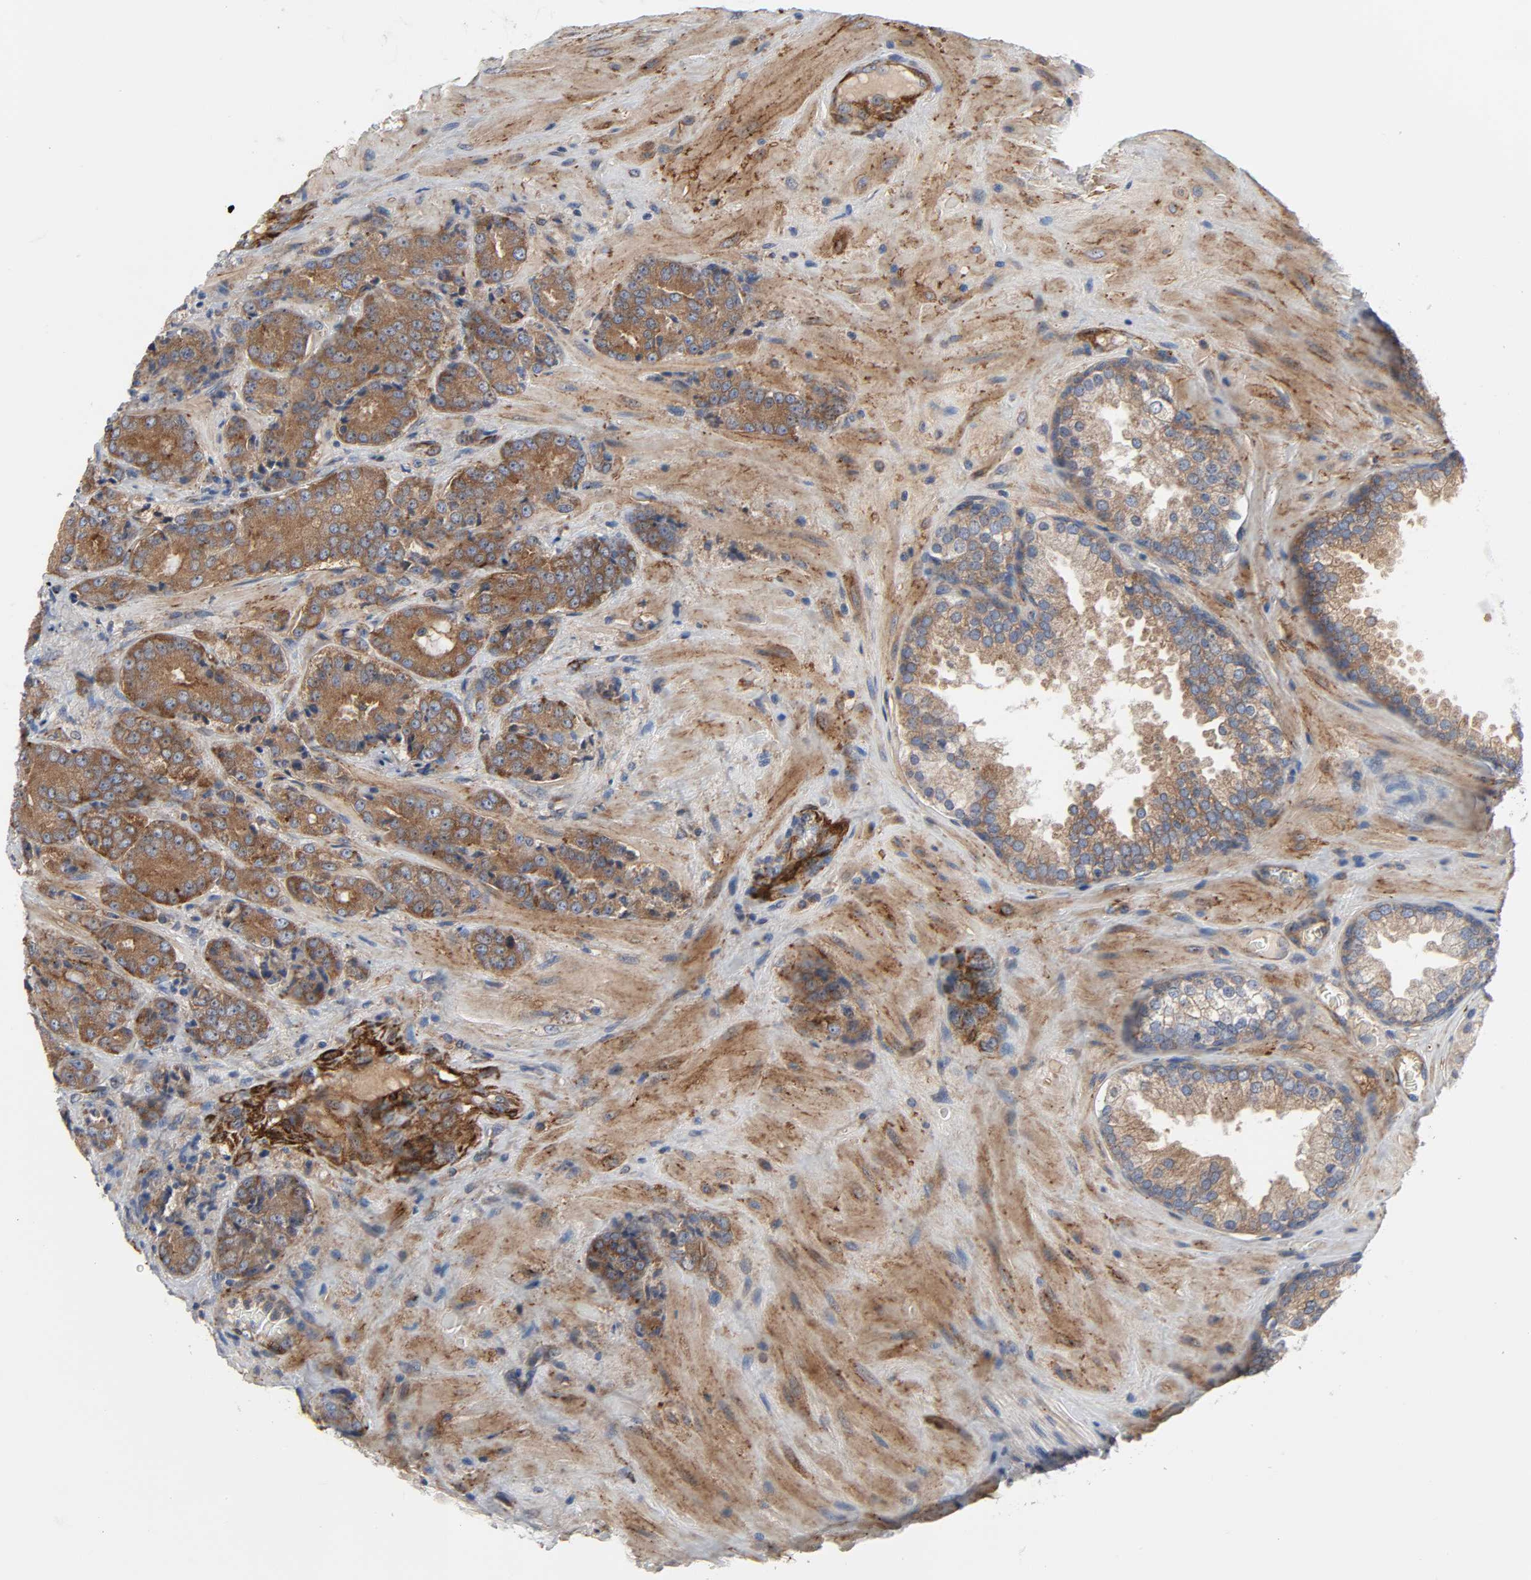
{"staining": {"intensity": "strong", "quantity": ">75%", "location": "cytoplasmic/membranous"}, "tissue": "prostate cancer", "cell_type": "Tumor cells", "image_type": "cancer", "snomed": [{"axis": "morphology", "description": "Adenocarcinoma, High grade"}, {"axis": "topography", "description": "Prostate"}], "caption": "The micrograph demonstrates immunohistochemical staining of prostate cancer (adenocarcinoma (high-grade)). There is strong cytoplasmic/membranous positivity is present in about >75% of tumor cells. (Stains: DAB (3,3'-diaminobenzidine) in brown, nuclei in blue, Microscopy: brightfield microscopy at high magnification).", "gene": "ARHGAP1", "patient": {"sex": "male", "age": 70}}